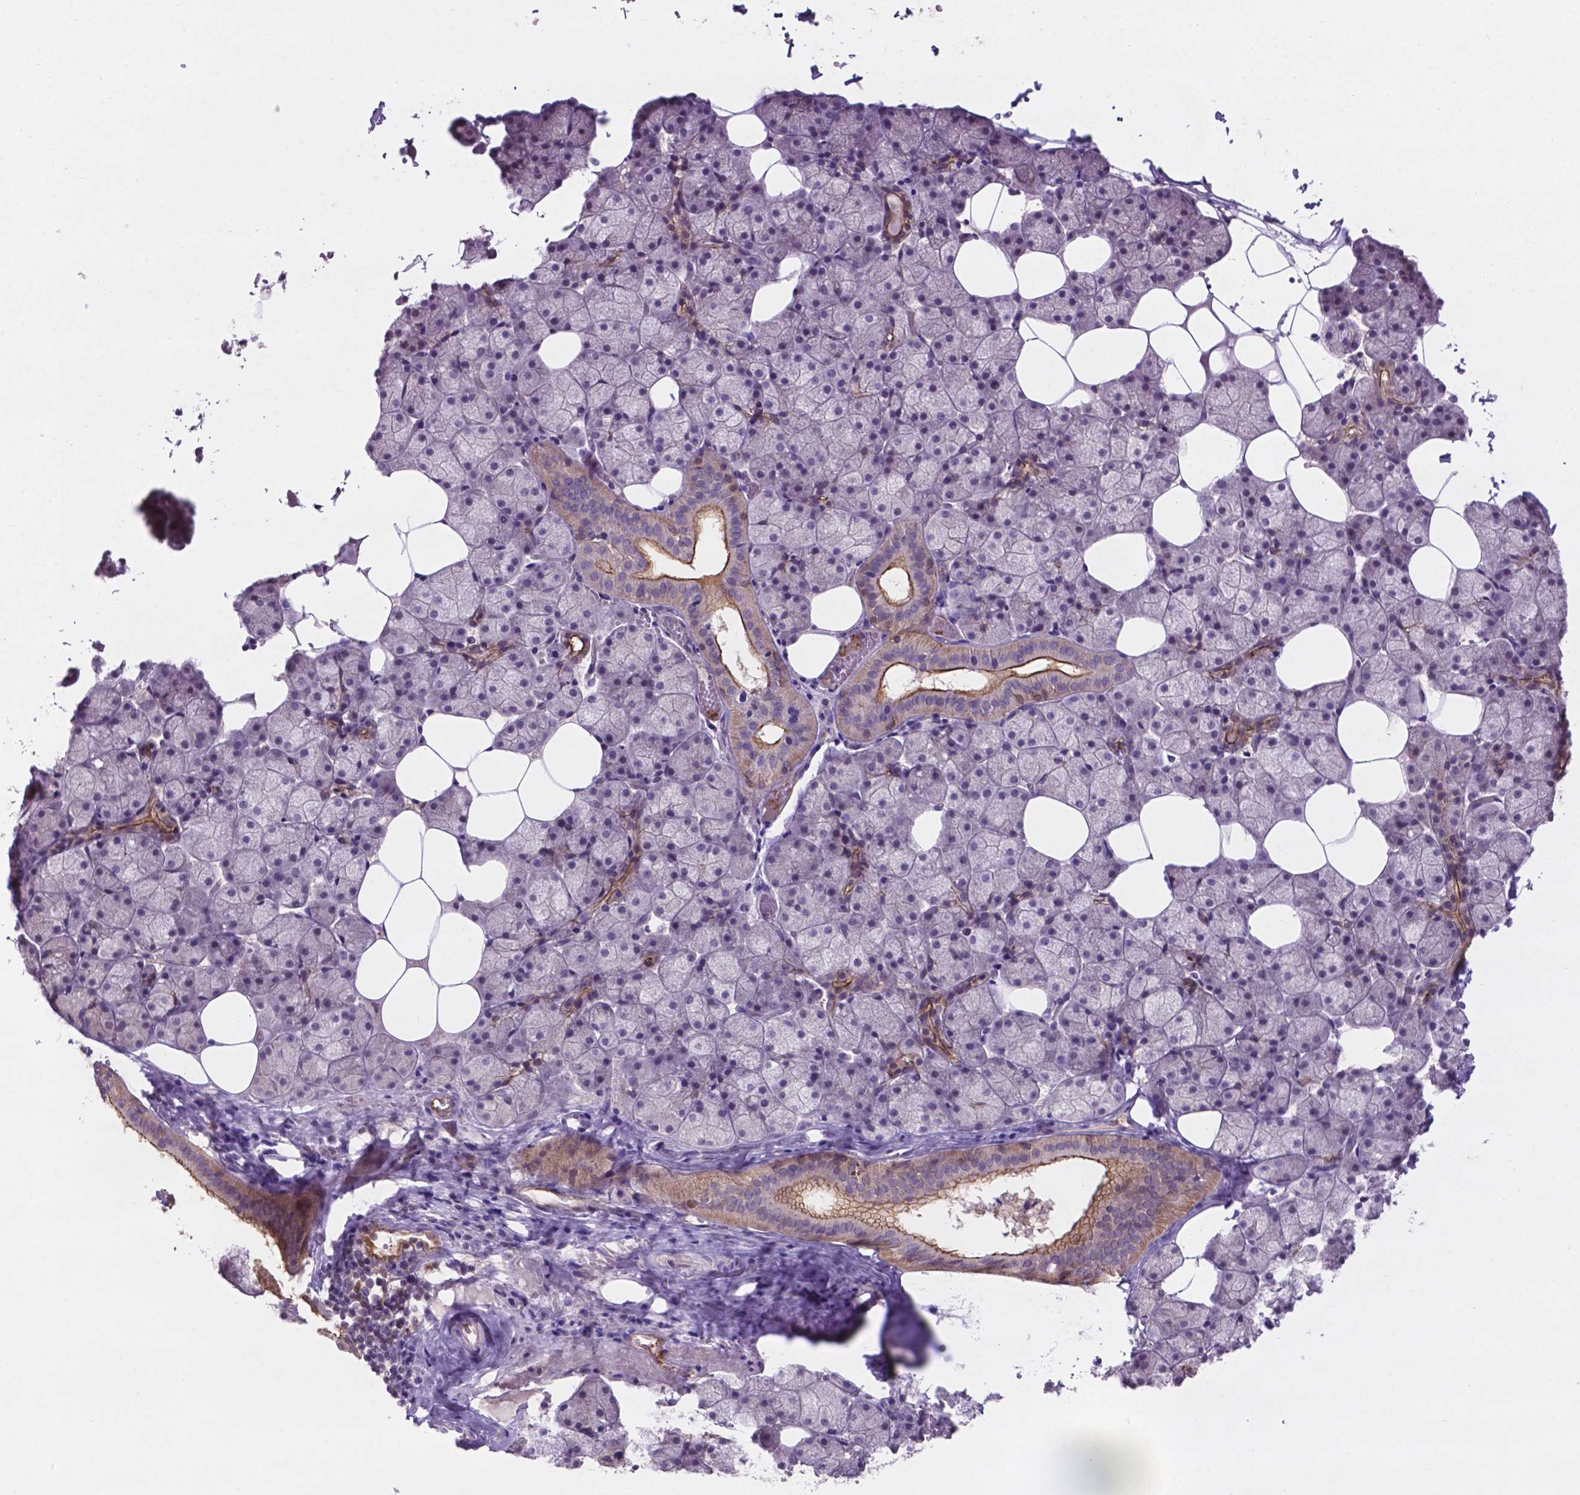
{"staining": {"intensity": "moderate", "quantity": "<25%", "location": "cytoplasmic/membranous"}, "tissue": "salivary gland", "cell_type": "Glandular cells", "image_type": "normal", "snomed": [{"axis": "morphology", "description": "Normal tissue, NOS"}, {"axis": "topography", "description": "Salivary gland"}], "caption": "Immunohistochemistry (DAB (3,3'-diaminobenzidine)) staining of benign salivary gland demonstrates moderate cytoplasmic/membranous protein expression in about <25% of glandular cells.", "gene": "ARL5C", "patient": {"sex": "male", "age": 38}}